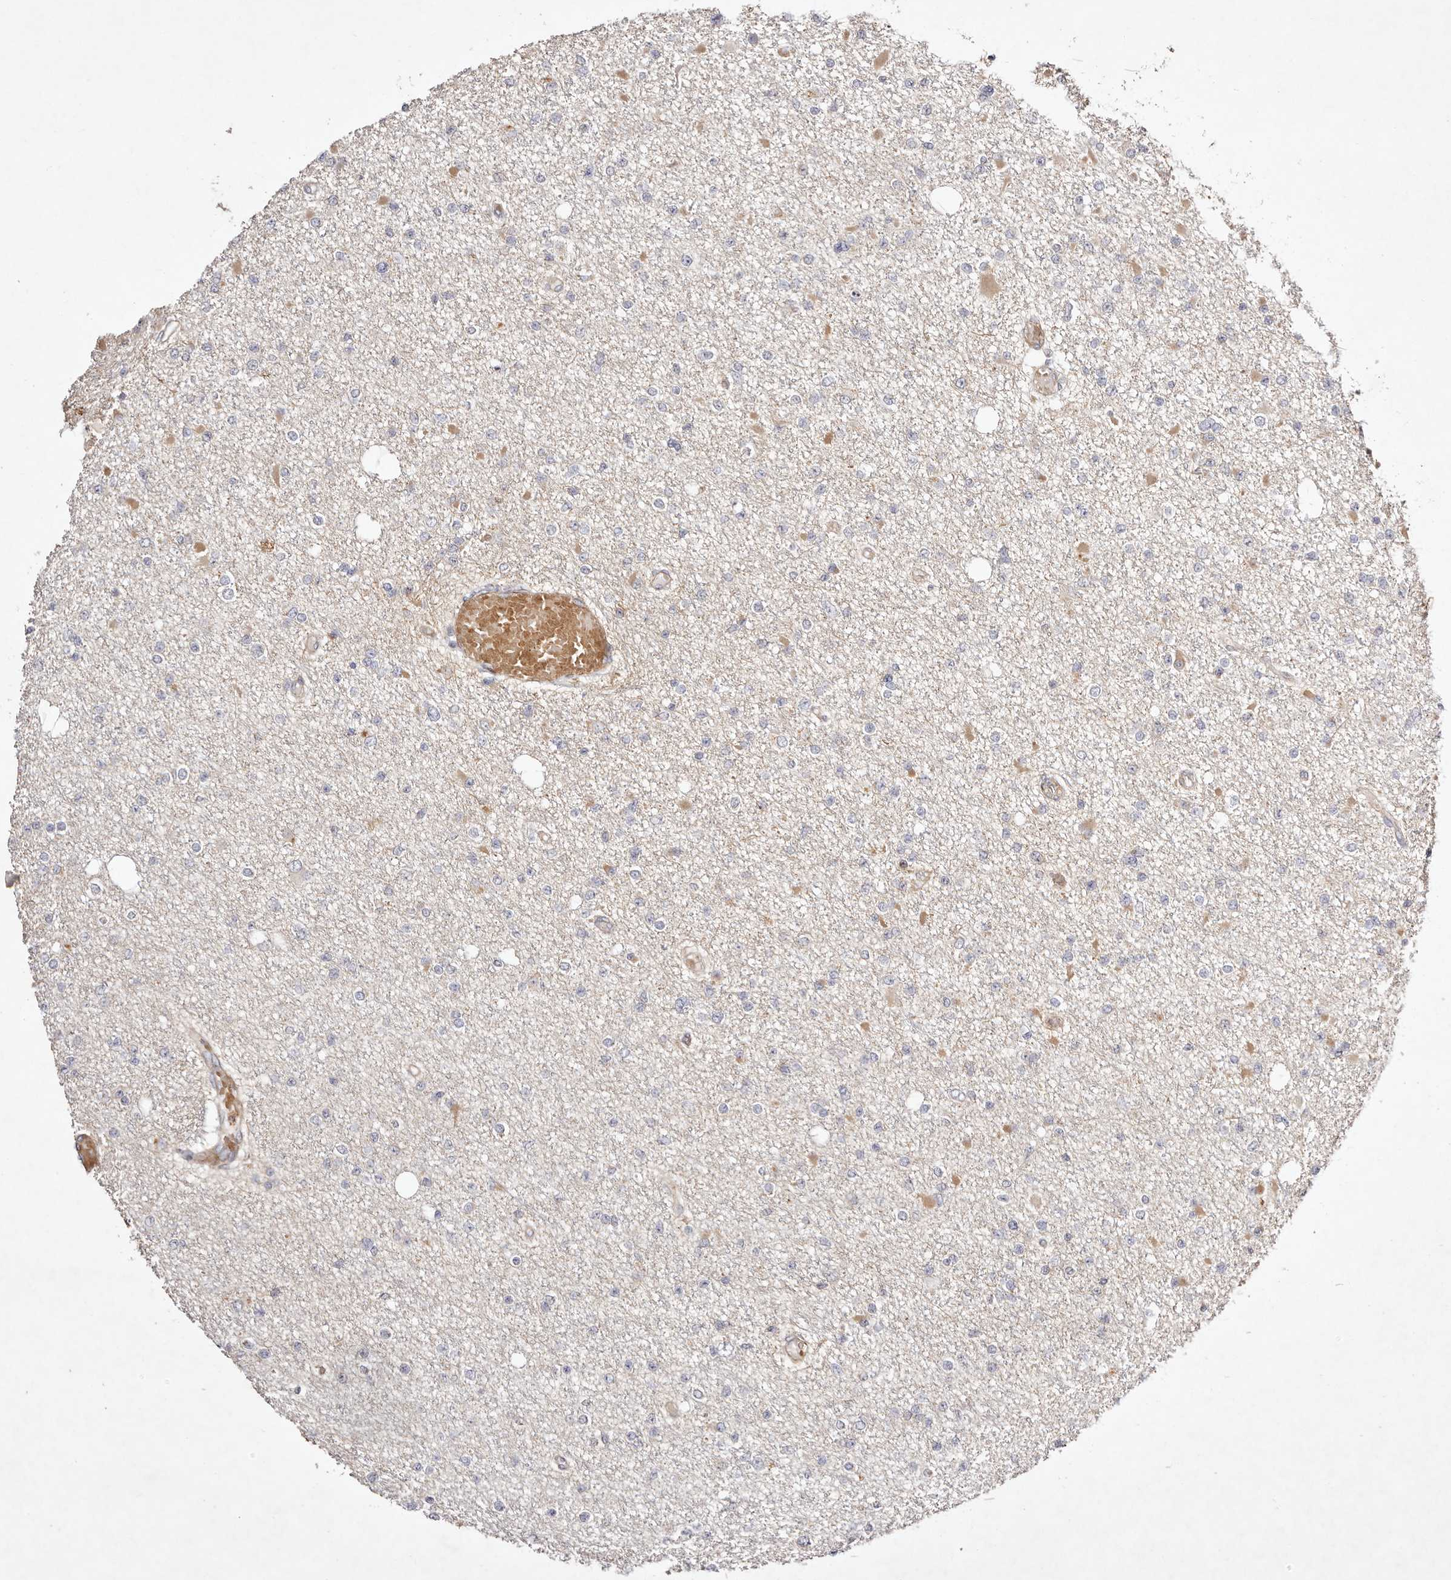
{"staining": {"intensity": "negative", "quantity": "none", "location": "none"}, "tissue": "glioma", "cell_type": "Tumor cells", "image_type": "cancer", "snomed": [{"axis": "morphology", "description": "Glioma, malignant, Low grade"}, {"axis": "topography", "description": "Brain"}], "caption": "High magnification brightfield microscopy of malignant glioma (low-grade) stained with DAB (3,3'-diaminobenzidine) (brown) and counterstained with hematoxylin (blue): tumor cells show no significant expression.", "gene": "MTMR11", "patient": {"sex": "female", "age": 22}}